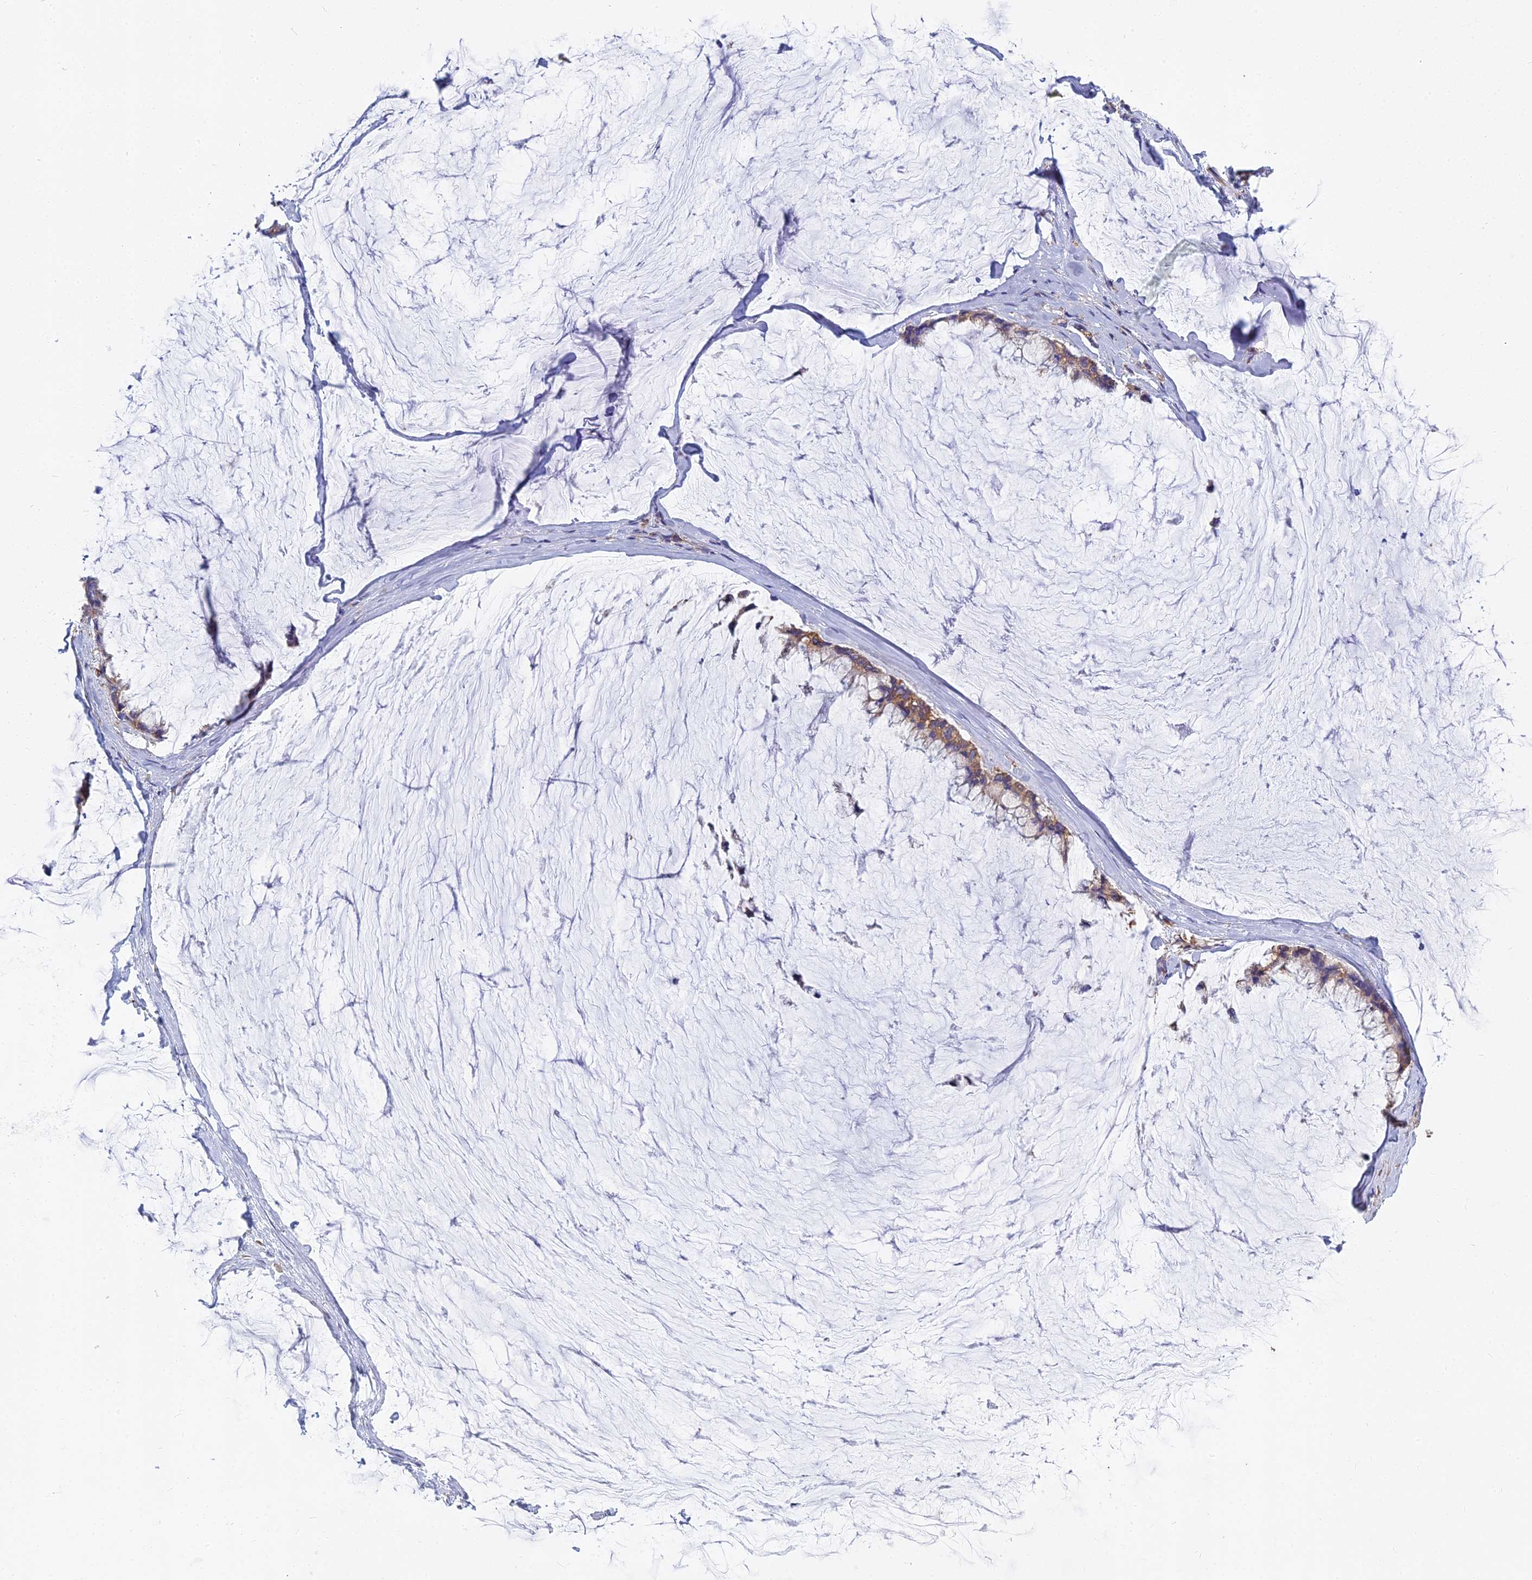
{"staining": {"intensity": "moderate", "quantity": "25%-75%", "location": "cytoplasmic/membranous"}, "tissue": "ovarian cancer", "cell_type": "Tumor cells", "image_type": "cancer", "snomed": [{"axis": "morphology", "description": "Cystadenocarcinoma, mucinous, NOS"}, {"axis": "topography", "description": "Ovary"}], "caption": "This is a histology image of immunohistochemistry staining of ovarian cancer, which shows moderate staining in the cytoplasmic/membranous of tumor cells.", "gene": "KIAA1143", "patient": {"sex": "female", "age": 39}}